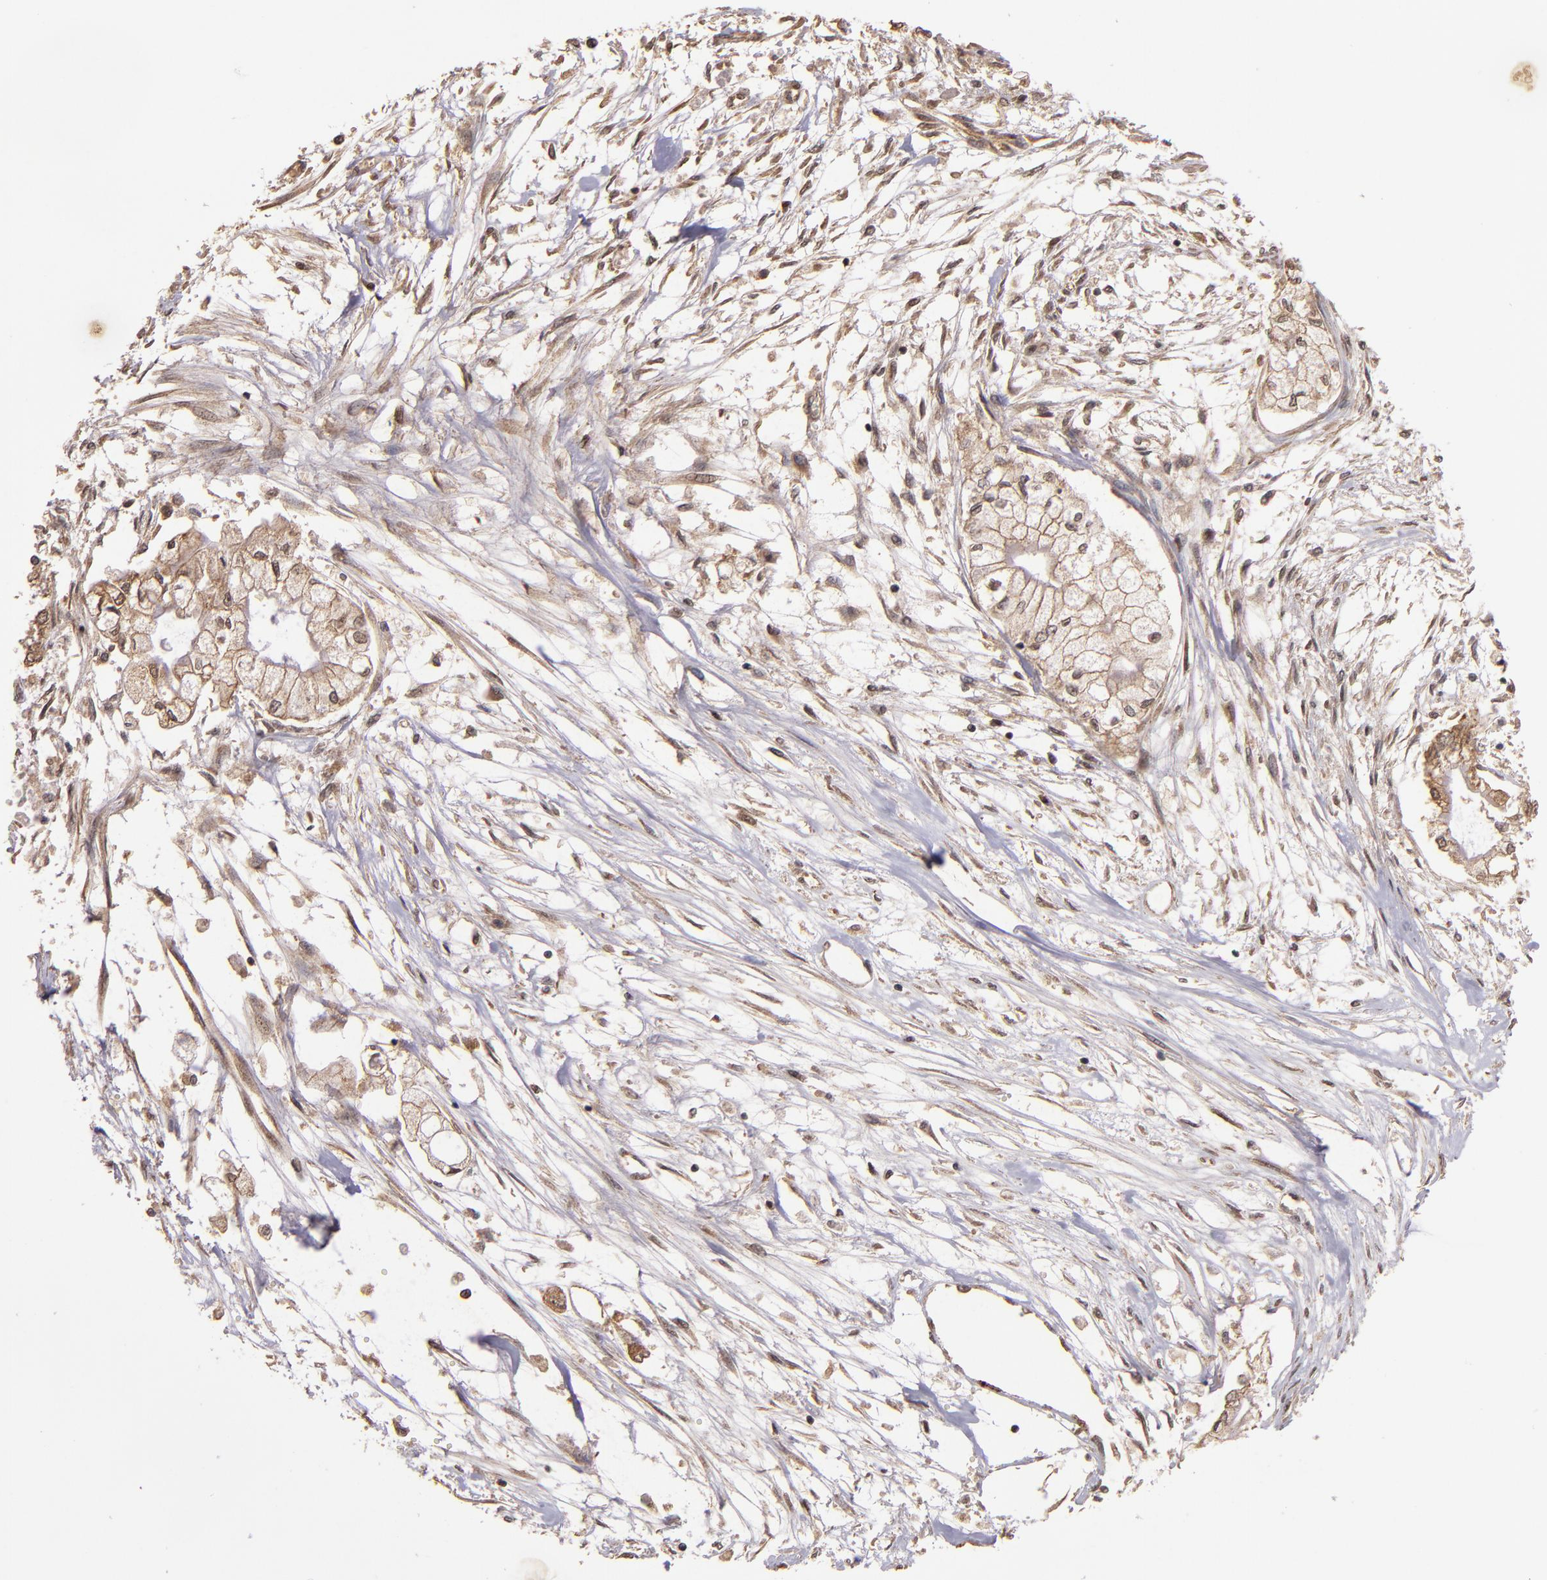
{"staining": {"intensity": "weak", "quantity": ">75%", "location": "cytoplasmic/membranous"}, "tissue": "pancreatic cancer", "cell_type": "Tumor cells", "image_type": "cancer", "snomed": [{"axis": "morphology", "description": "Adenocarcinoma, NOS"}, {"axis": "topography", "description": "Pancreas"}], "caption": "IHC staining of pancreatic cancer, which demonstrates low levels of weak cytoplasmic/membranous staining in approximately >75% of tumor cells indicating weak cytoplasmic/membranous protein expression. The staining was performed using DAB (3,3'-diaminobenzidine) (brown) for protein detection and nuclei were counterstained in hematoxylin (blue).", "gene": "RIOK3", "patient": {"sex": "male", "age": 79}}